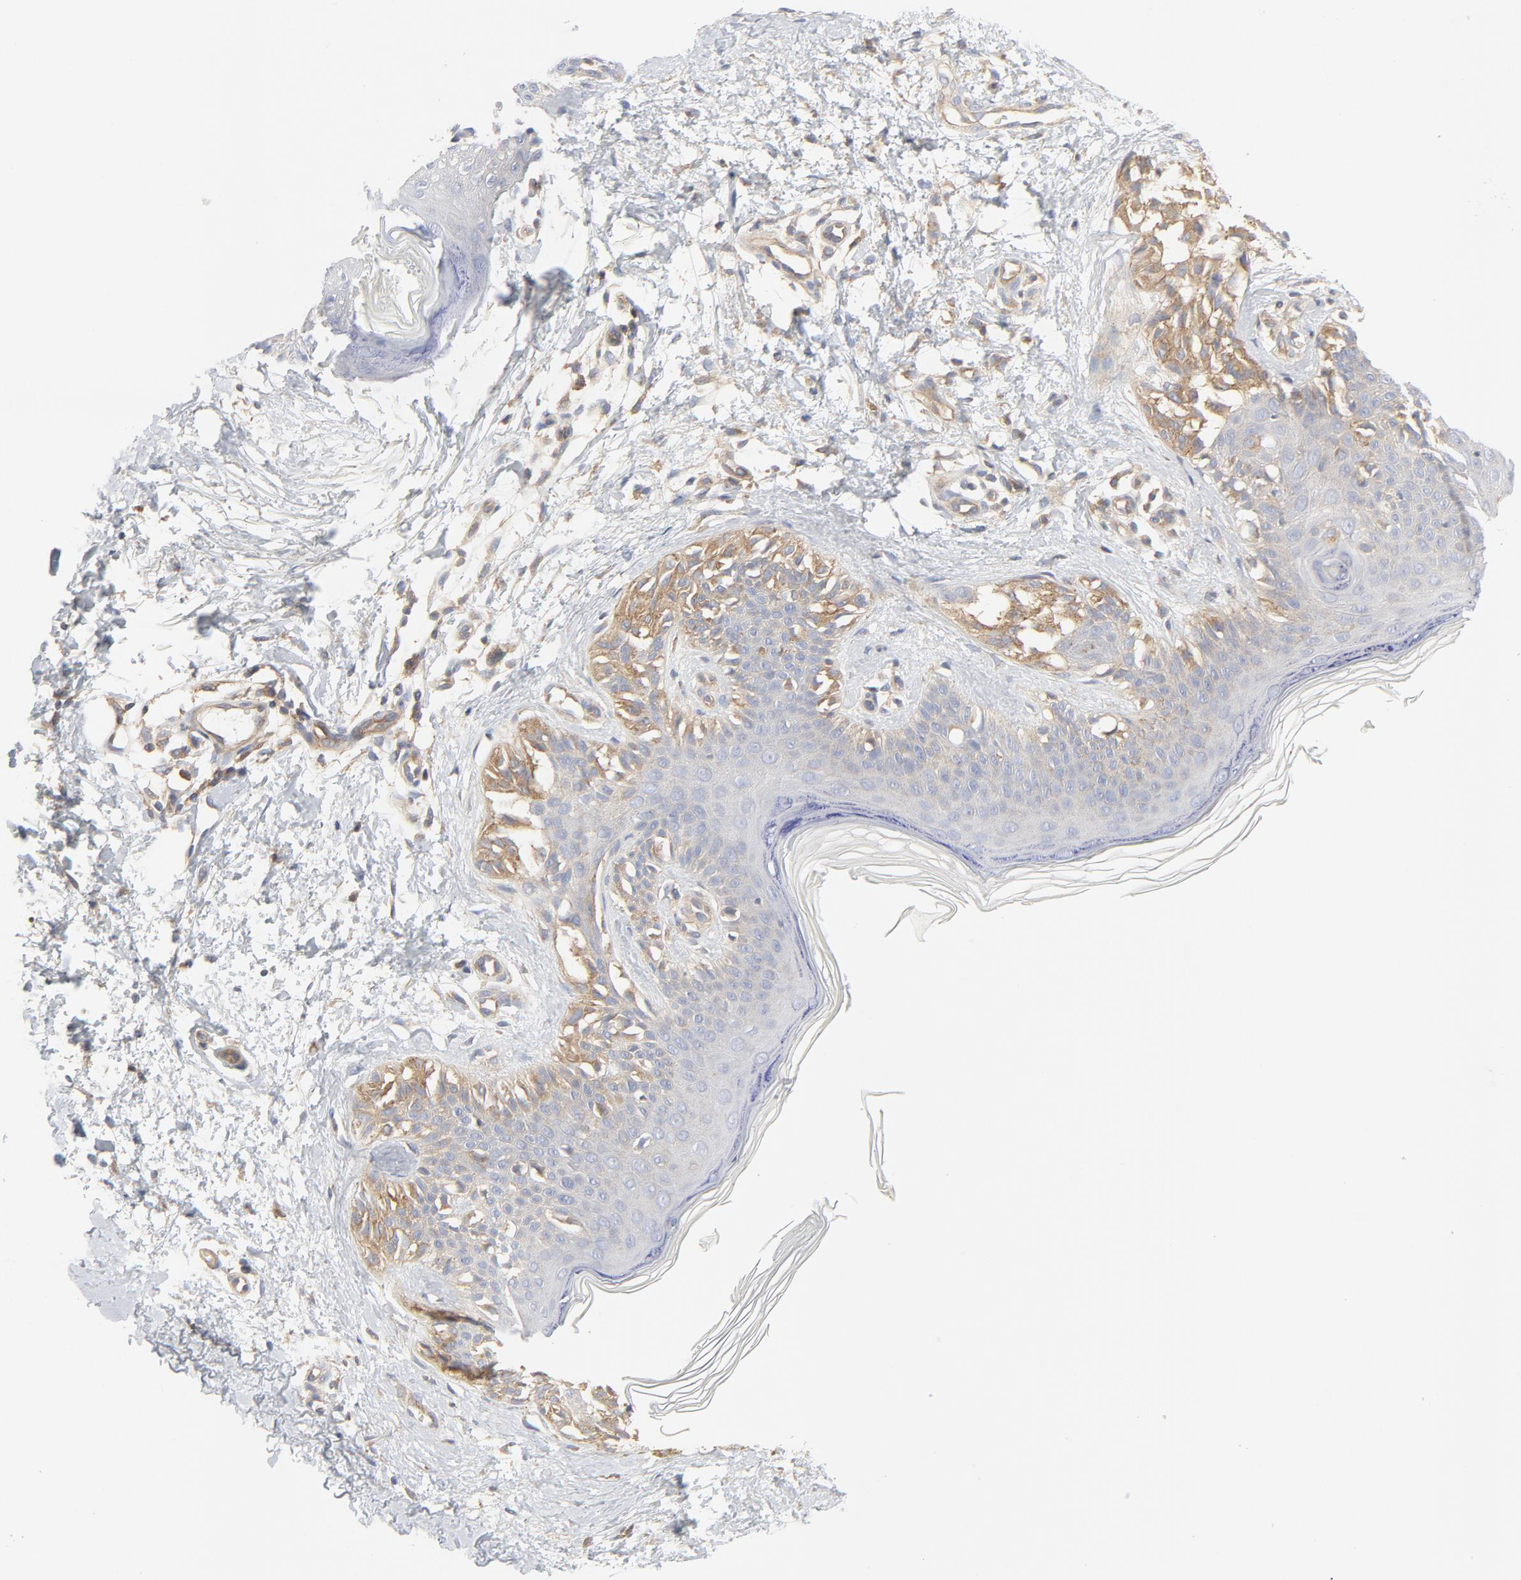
{"staining": {"intensity": "moderate", "quantity": ">75%", "location": "cytoplasmic/membranous"}, "tissue": "melanoma", "cell_type": "Tumor cells", "image_type": "cancer", "snomed": [{"axis": "morphology", "description": "Normal tissue, NOS"}, {"axis": "morphology", "description": "Malignant melanoma, NOS"}, {"axis": "topography", "description": "Skin"}], "caption": "Human melanoma stained for a protein (brown) exhibits moderate cytoplasmic/membranous positive expression in about >75% of tumor cells.", "gene": "RABEP1", "patient": {"sex": "male", "age": 83}}